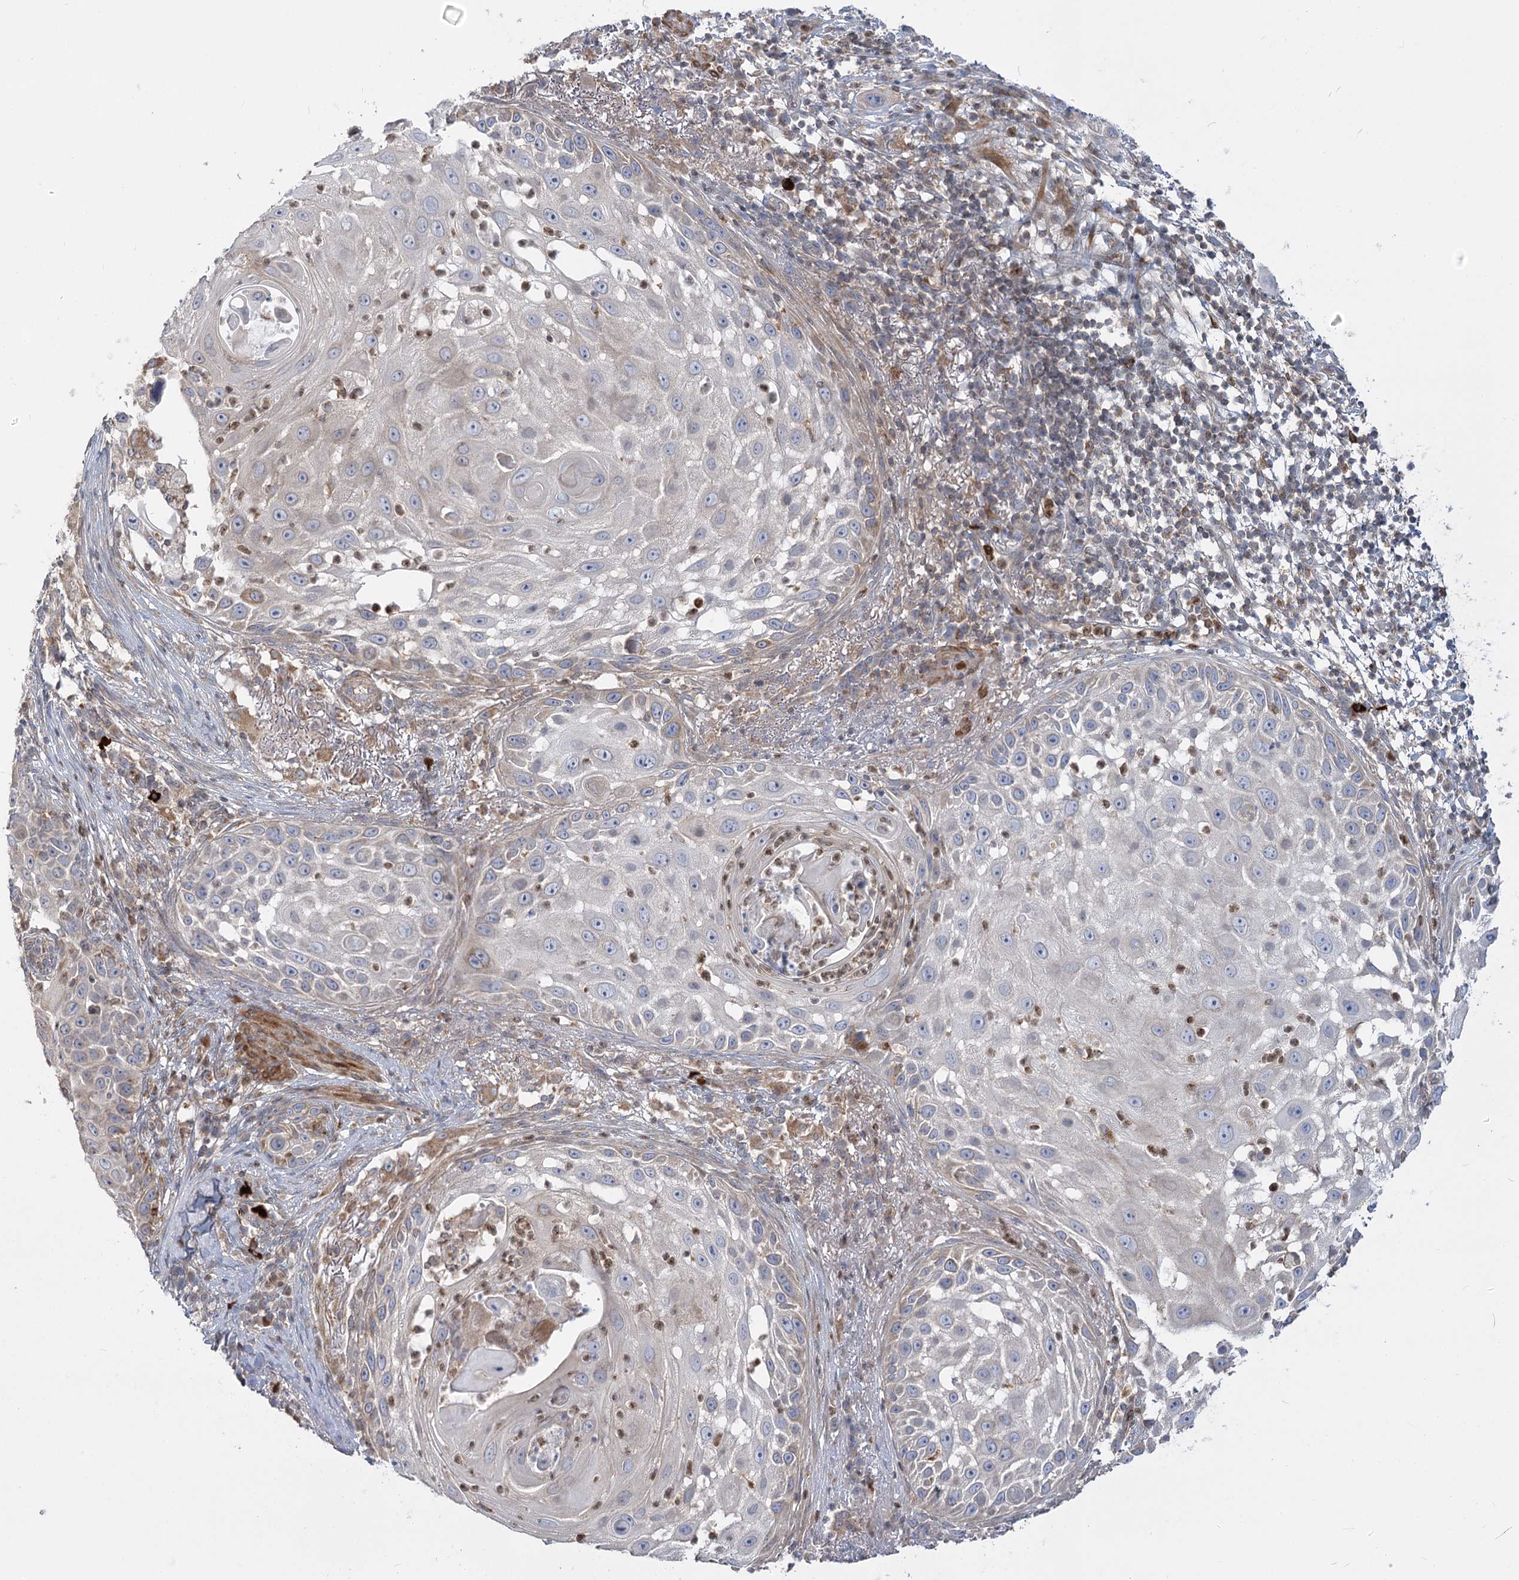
{"staining": {"intensity": "weak", "quantity": "<25%", "location": "cytoplasmic/membranous"}, "tissue": "skin cancer", "cell_type": "Tumor cells", "image_type": "cancer", "snomed": [{"axis": "morphology", "description": "Squamous cell carcinoma, NOS"}, {"axis": "topography", "description": "Skin"}], "caption": "Tumor cells are negative for brown protein staining in skin cancer (squamous cell carcinoma).", "gene": "MTMR3", "patient": {"sex": "female", "age": 44}}